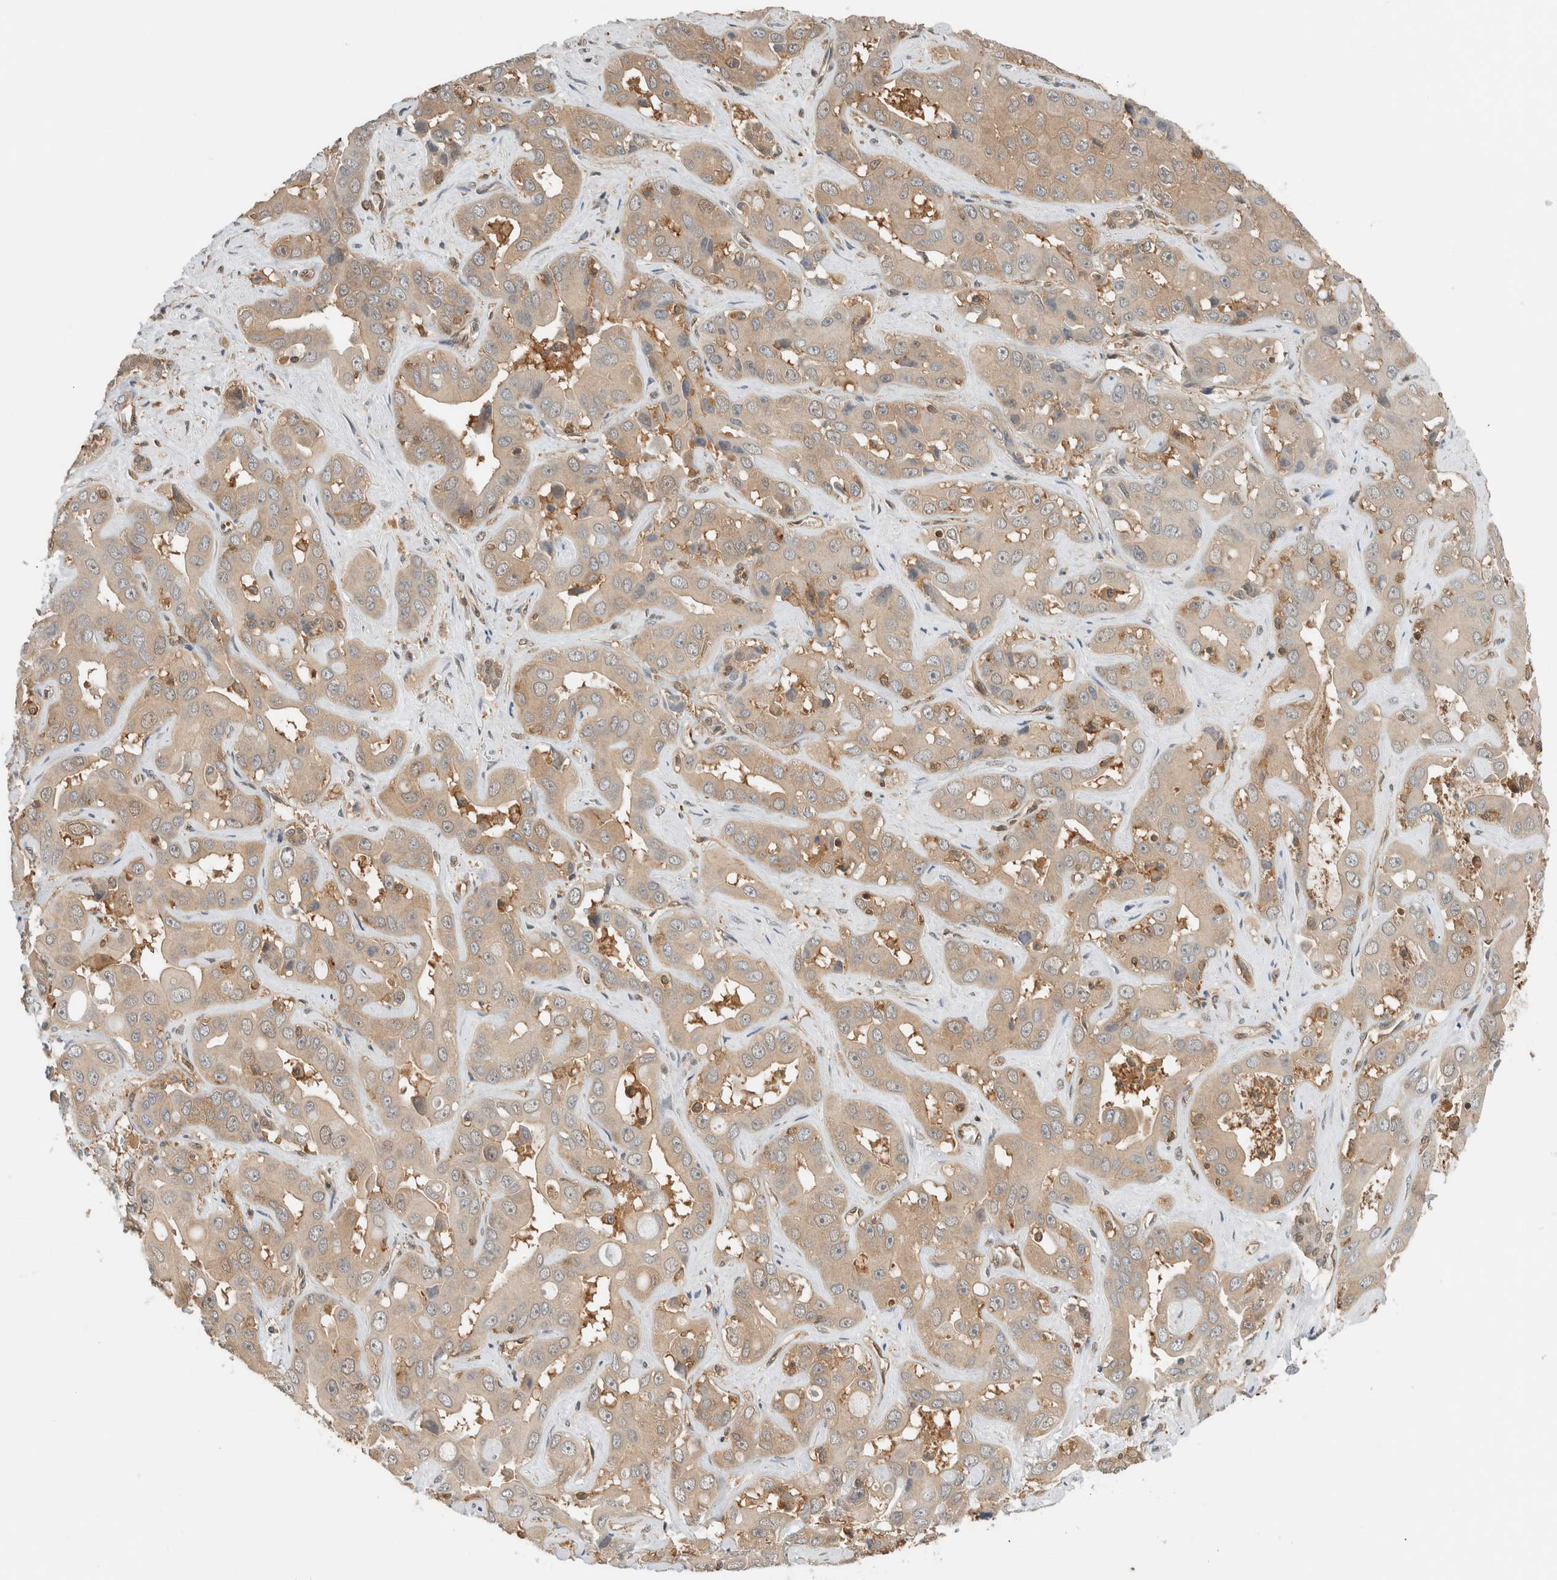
{"staining": {"intensity": "weak", "quantity": "25%-75%", "location": "cytoplasmic/membranous"}, "tissue": "liver cancer", "cell_type": "Tumor cells", "image_type": "cancer", "snomed": [{"axis": "morphology", "description": "Cholangiocarcinoma"}, {"axis": "topography", "description": "Liver"}], "caption": "An IHC histopathology image of tumor tissue is shown. Protein staining in brown shows weak cytoplasmic/membranous positivity in liver cholangiocarcinoma within tumor cells. (DAB (3,3'-diaminobenzidine) = brown stain, brightfield microscopy at high magnification).", "gene": "PFDN4", "patient": {"sex": "female", "age": 52}}